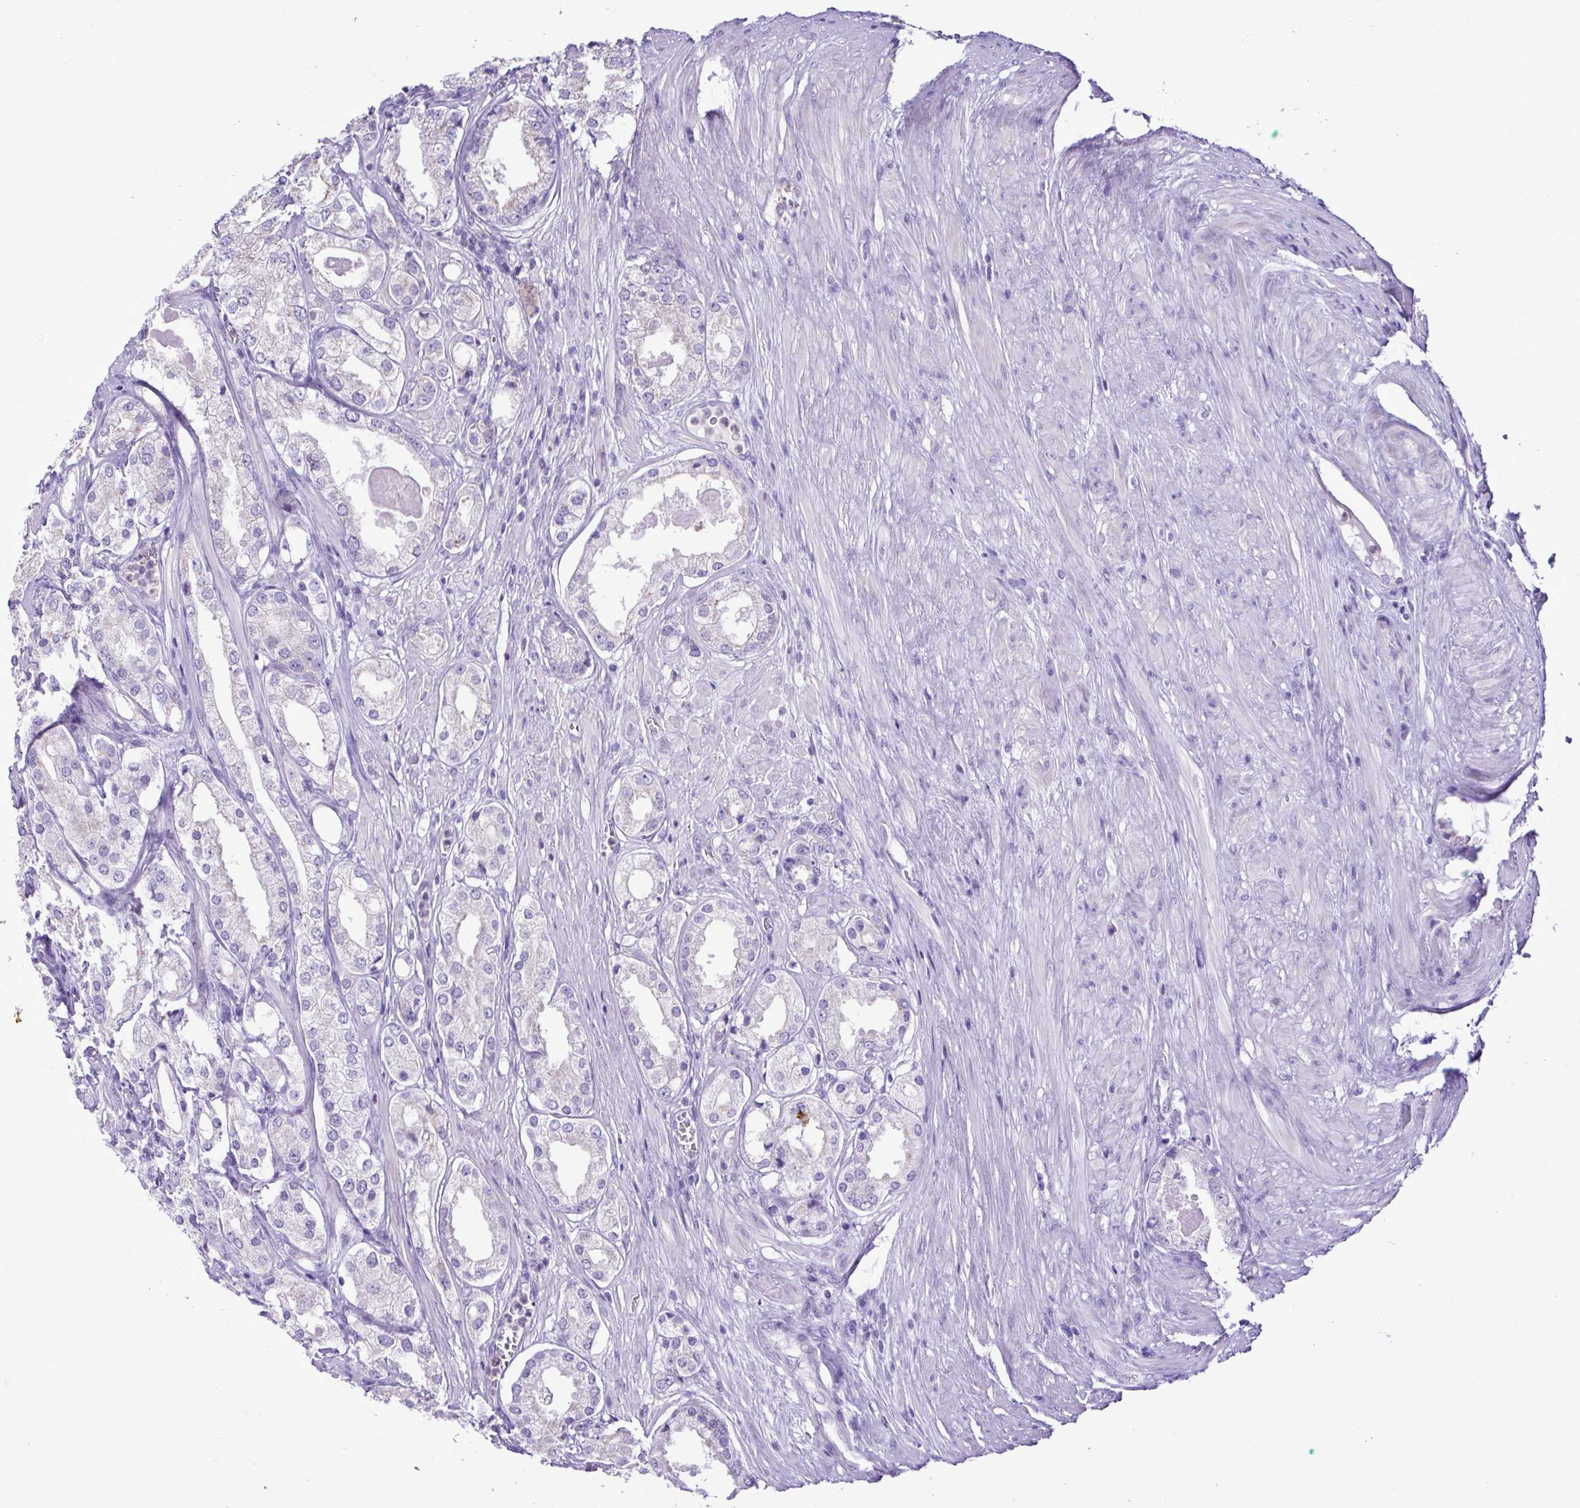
{"staining": {"intensity": "negative", "quantity": "none", "location": "none"}, "tissue": "prostate cancer", "cell_type": "Tumor cells", "image_type": "cancer", "snomed": [{"axis": "morphology", "description": "Adenocarcinoma, Low grade"}, {"axis": "topography", "description": "Prostate"}], "caption": "This histopathology image is of prostate cancer stained with IHC to label a protein in brown with the nuclei are counter-stained blue. There is no expression in tumor cells. Nuclei are stained in blue.", "gene": "CBY2", "patient": {"sex": "male", "age": 68}}